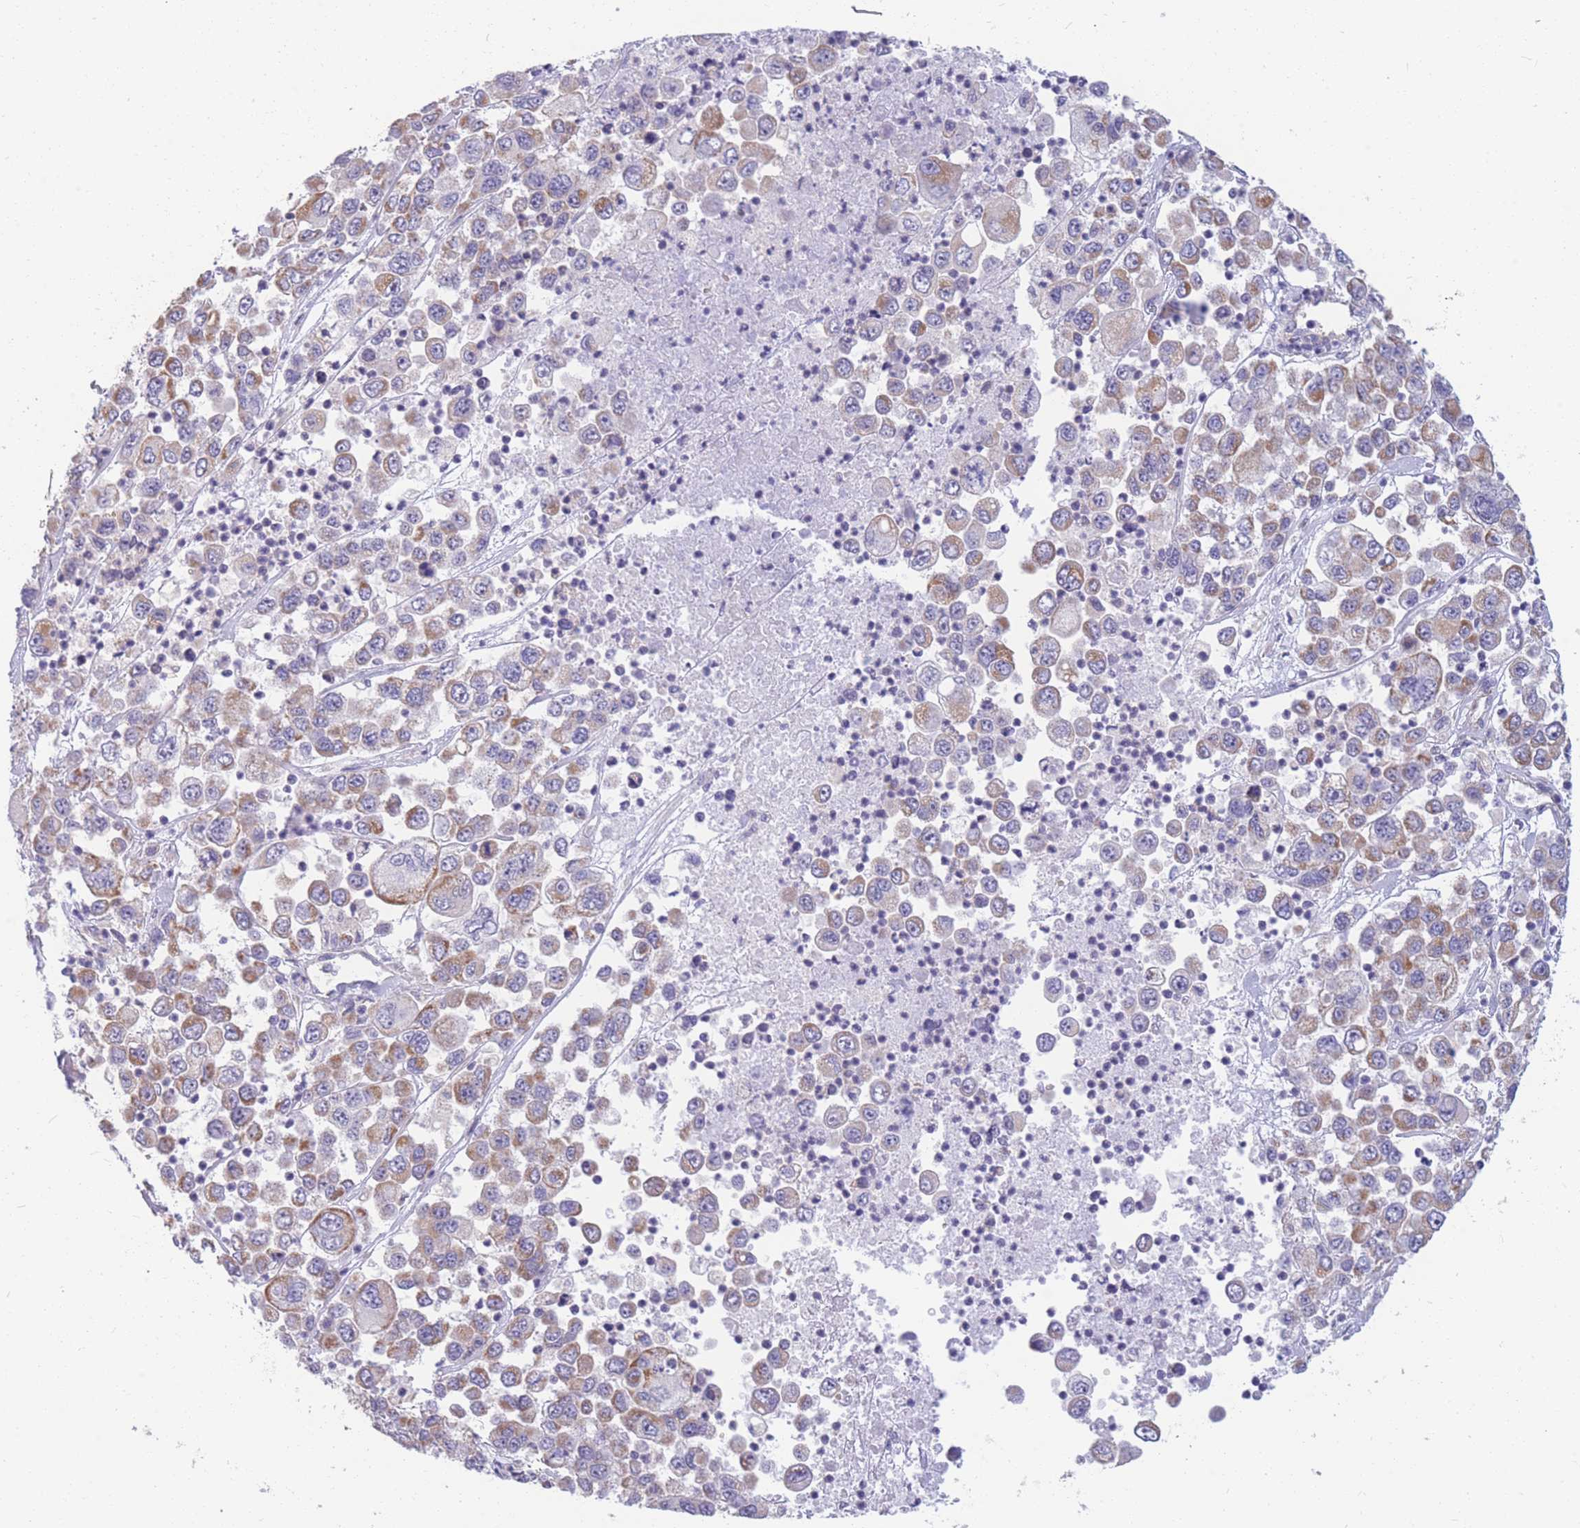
{"staining": {"intensity": "weak", "quantity": "25%-75%", "location": "cytoplasmic/membranous"}, "tissue": "melanoma", "cell_type": "Tumor cells", "image_type": "cancer", "snomed": [{"axis": "morphology", "description": "Malignant melanoma, Metastatic site"}, {"axis": "topography", "description": "Lymph node"}], "caption": "Malignant melanoma (metastatic site) was stained to show a protein in brown. There is low levels of weak cytoplasmic/membranous staining in approximately 25%-75% of tumor cells. Nuclei are stained in blue.", "gene": "MRPS9", "patient": {"sex": "female", "age": 54}}